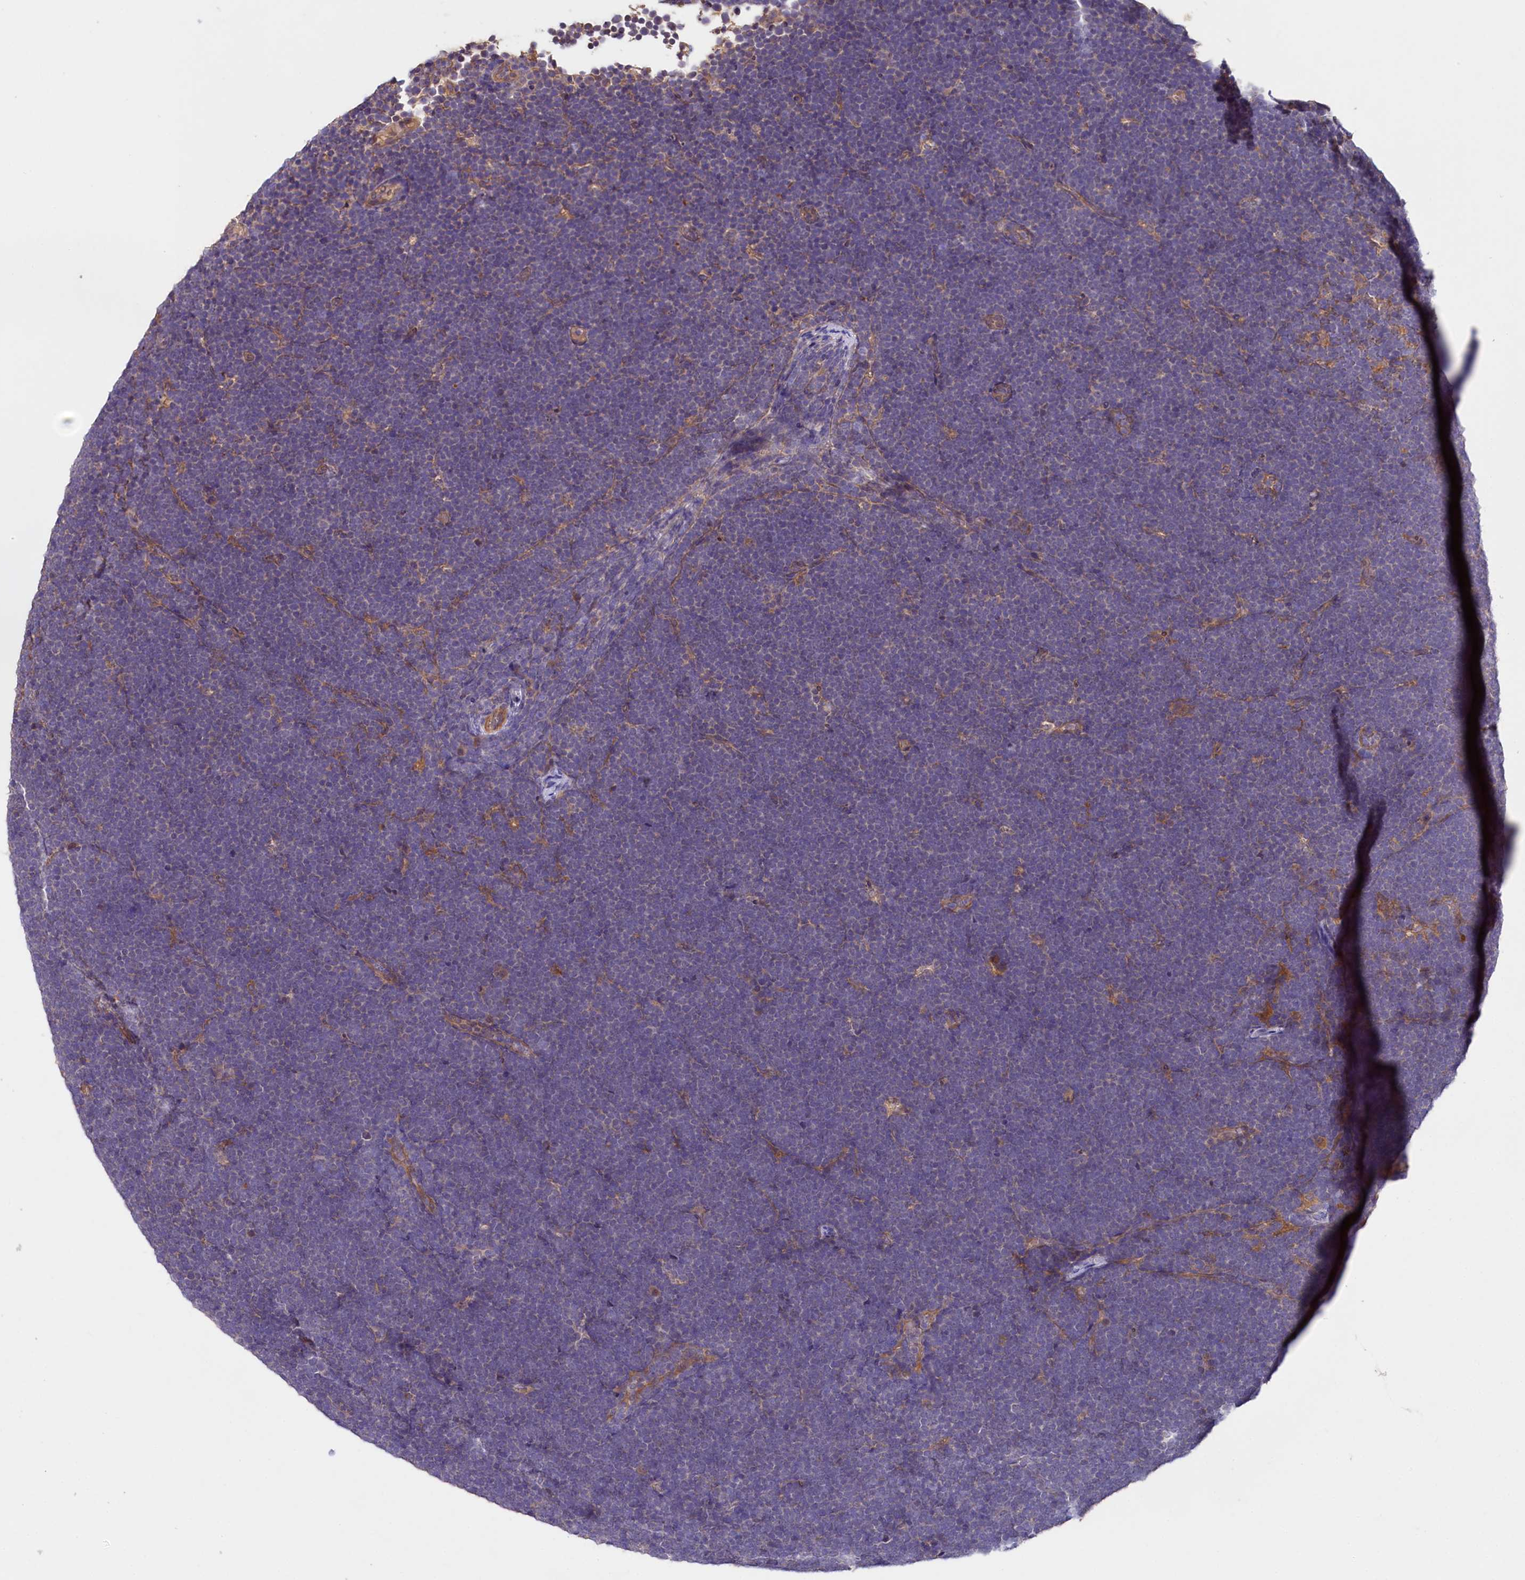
{"staining": {"intensity": "negative", "quantity": "none", "location": "none"}, "tissue": "lymphoma", "cell_type": "Tumor cells", "image_type": "cancer", "snomed": [{"axis": "morphology", "description": "Malignant lymphoma, non-Hodgkin's type, High grade"}, {"axis": "topography", "description": "Lymph node"}], "caption": "An immunohistochemistry (IHC) micrograph of malignant lymphoma, non-Hodgkin's type (high-grade) is shown. There is no staining in tumor cells of malignant lymphoma, non-Hodgkin's type (high-grade).", "gene": "ETFBKMT", "patient": {"sex": "male", "age": 13}}